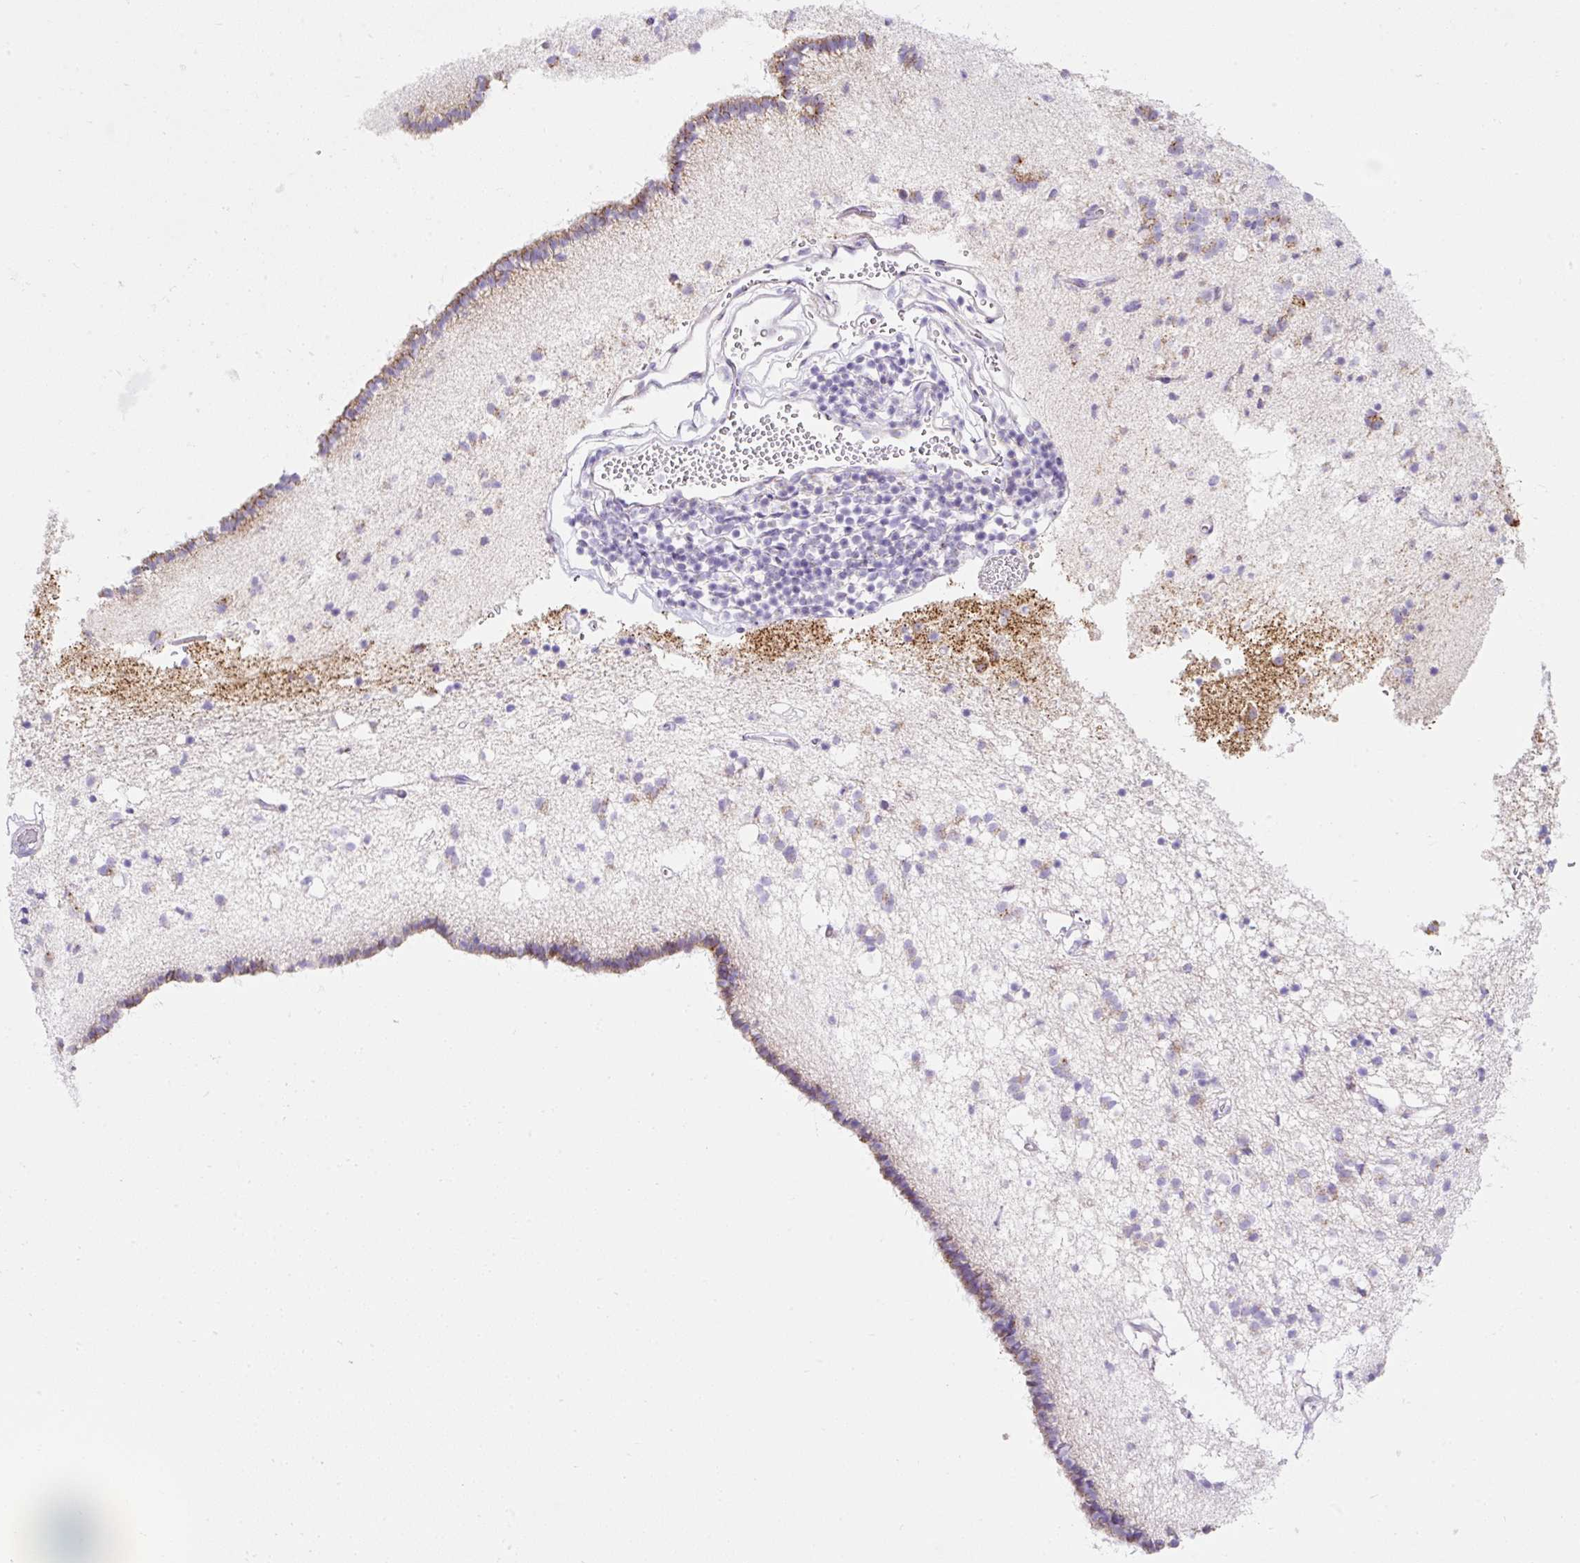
{"staining": {"intensity": "moderate", "quantity": "<25%", "location": "cytoplasmic/membranous"}, "tissue": "caudate", "cell_type": "Glial cells", "image_type": "normal", "snomed": [{"axis": "morphology", "description": "Normal tissue, NOS"}, {"axis": "topography", "description": "Lateral ventricle wall"}], "caption": "Immunohistochemistry photomicrograph of unremarkable human caudate stained for a protein (brown), which demonstrates low levels of moderate cytoplasmic/membranous positivity in about <25% of glial cells.", "gene": "PLPP2", "patient": {"sex": "male", "age": 58}}